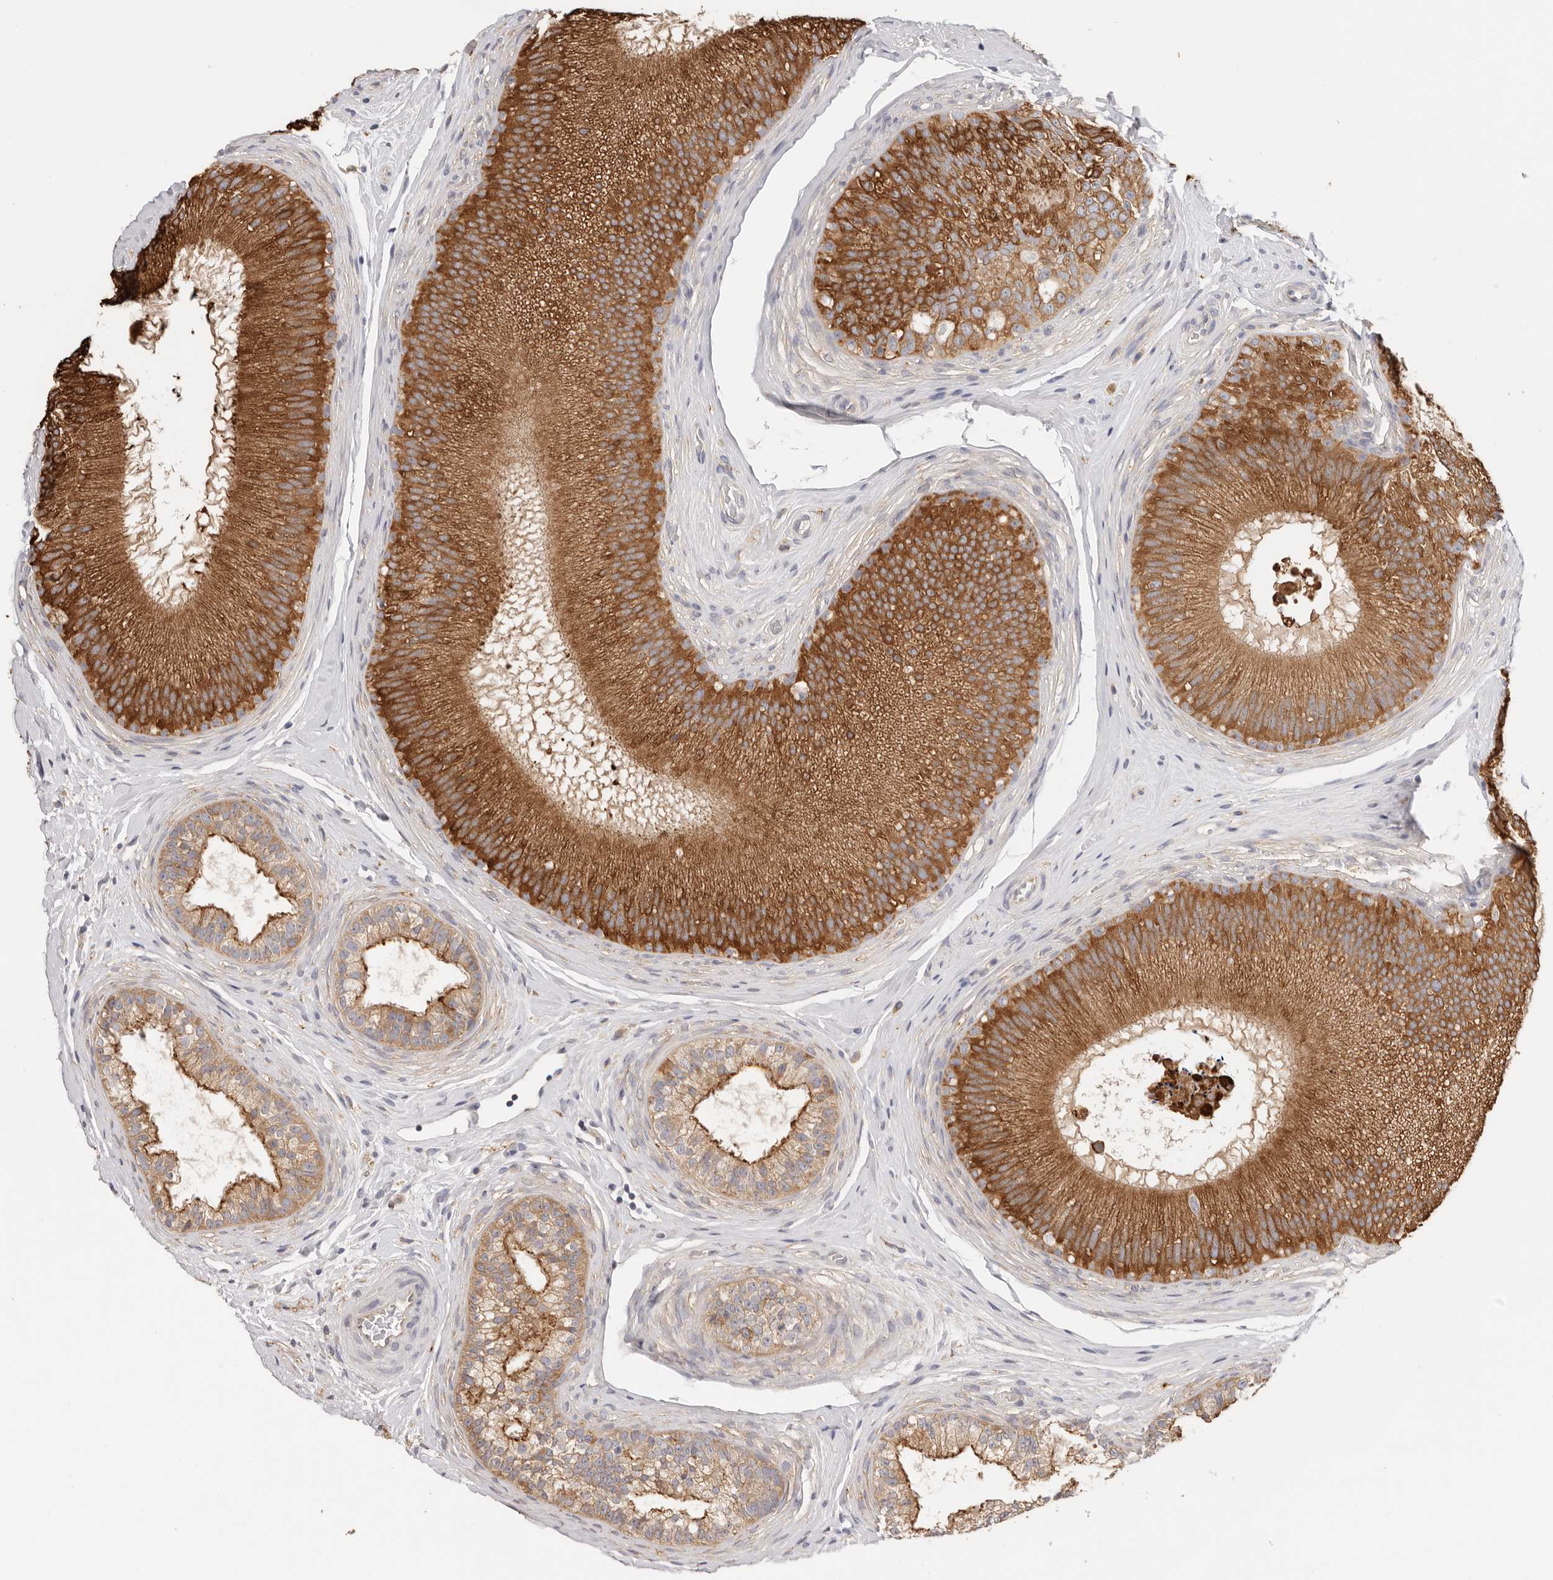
{"staining": {"intensity": "strong", "quantity": ">75%", "location": "cytoplasmic/membranous"}, "tissue": "epididymis", "cell_type": "Glandular cells", "image_type": "normal", "snomed": [{"axis": "morphology", "description": "Normal tissue, NOS"}, {"axis": "topography", "description": "Epididymis"}], "caption": "A high amount of strong cytoplasmic/membranous staining is appreciated in approximately >75% of glandular cells in benign epididymis. The staining is performed using DAB (3,3'-diaminobenzidine) brown chromogen to label protein expression. The nuclei are counter-stained blue using hematoxylin.", "gene": "AFDN", "patient": {"sex": "male", "age": 45}}